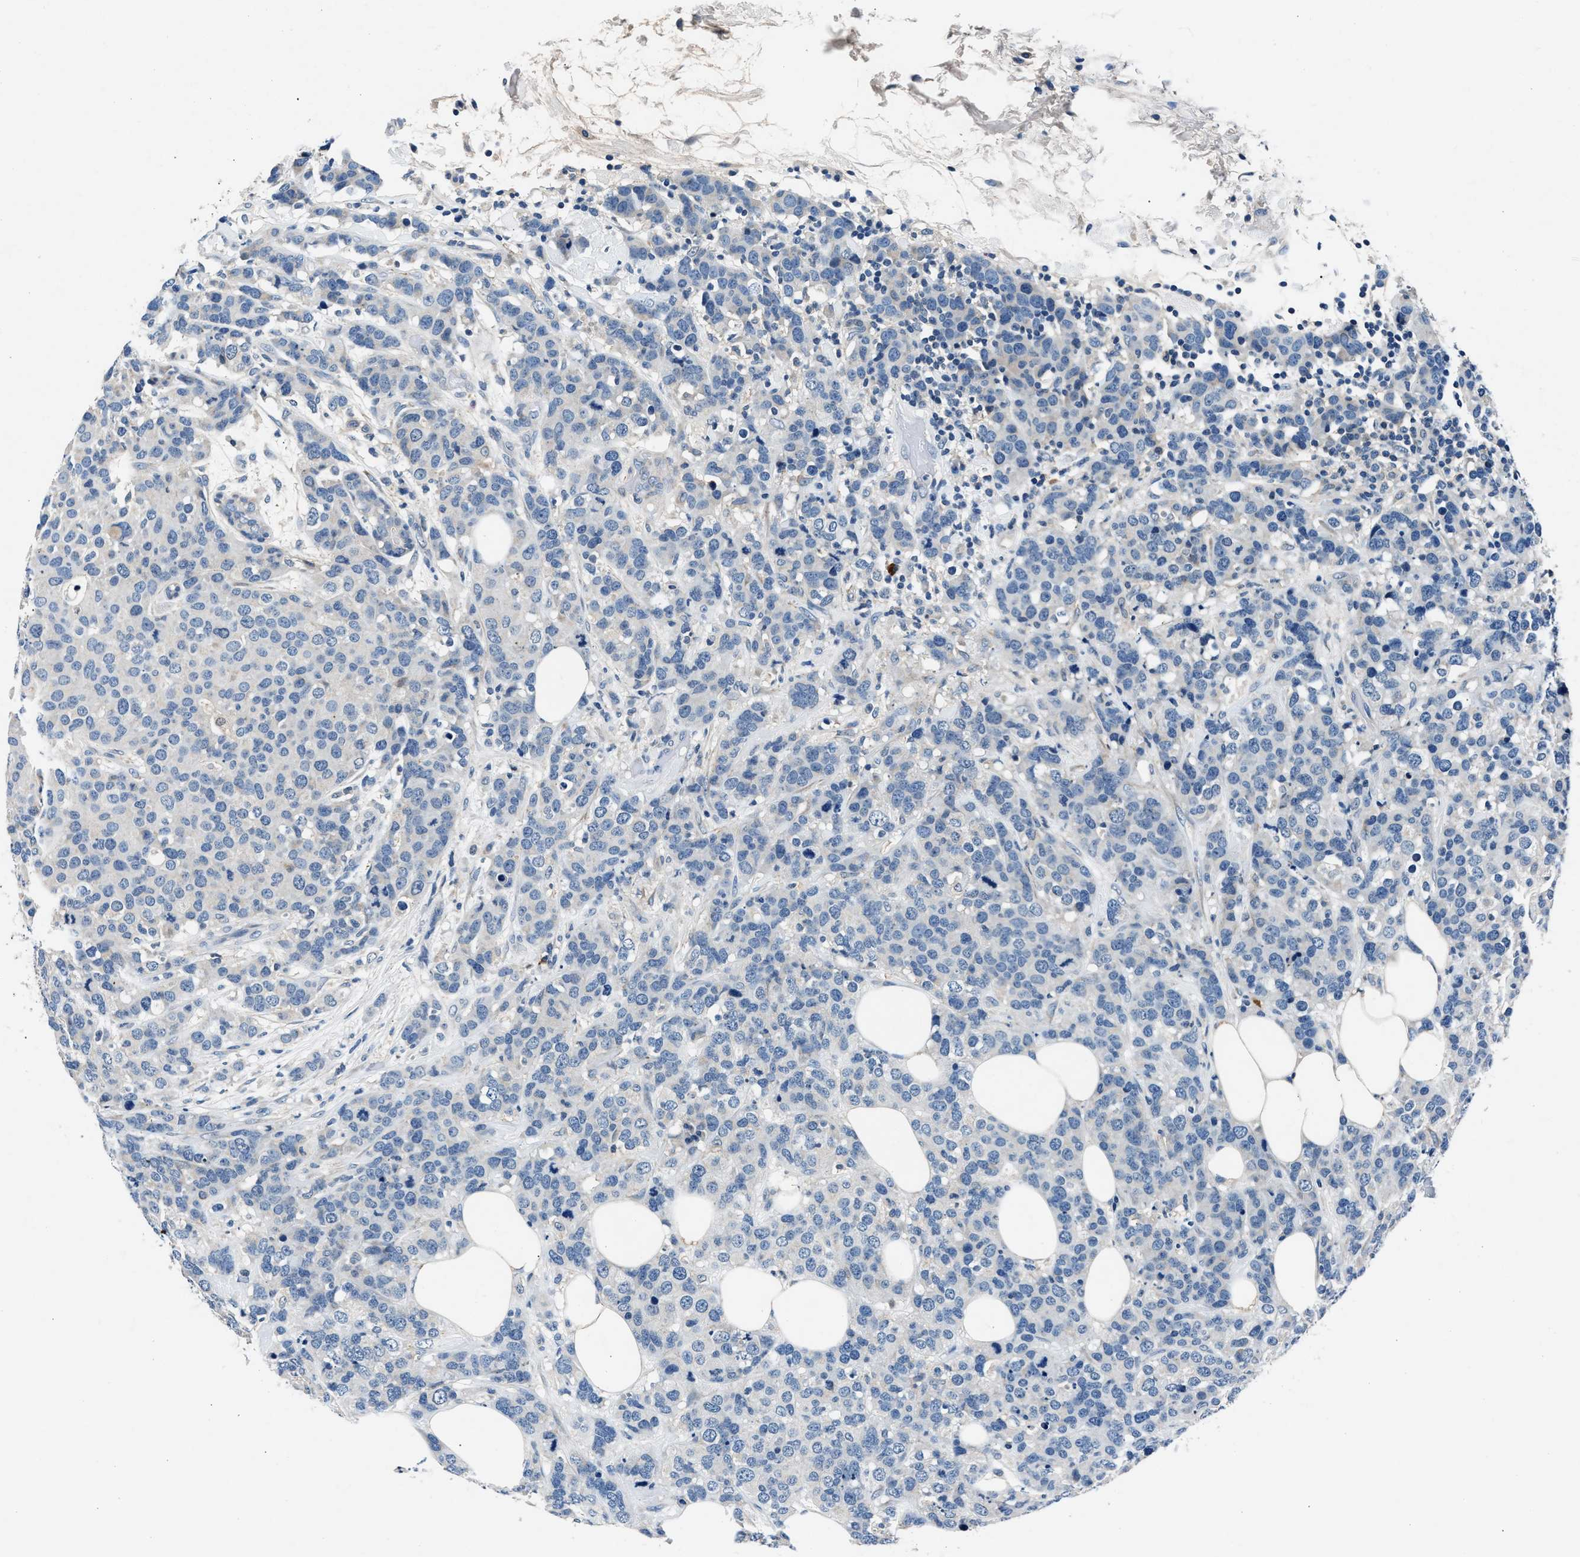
{"staining": {"intensity": "negative", "quantity": "none", "location": "none"}, "tissue": "breast cancer", "cell_type": "Tumor cells", "image_type": "cancer", "snomed": [{"axis": "morphology", "description": "Lobular carcinoma"}, {"axis": "topography", "description": "Breast"}], "caption": "The histopathology image displays no staining of tumor cells in lobular carcinoma (breast).", "gene": "DENND6B", "patient": {"sex": "female", "age": 59}}